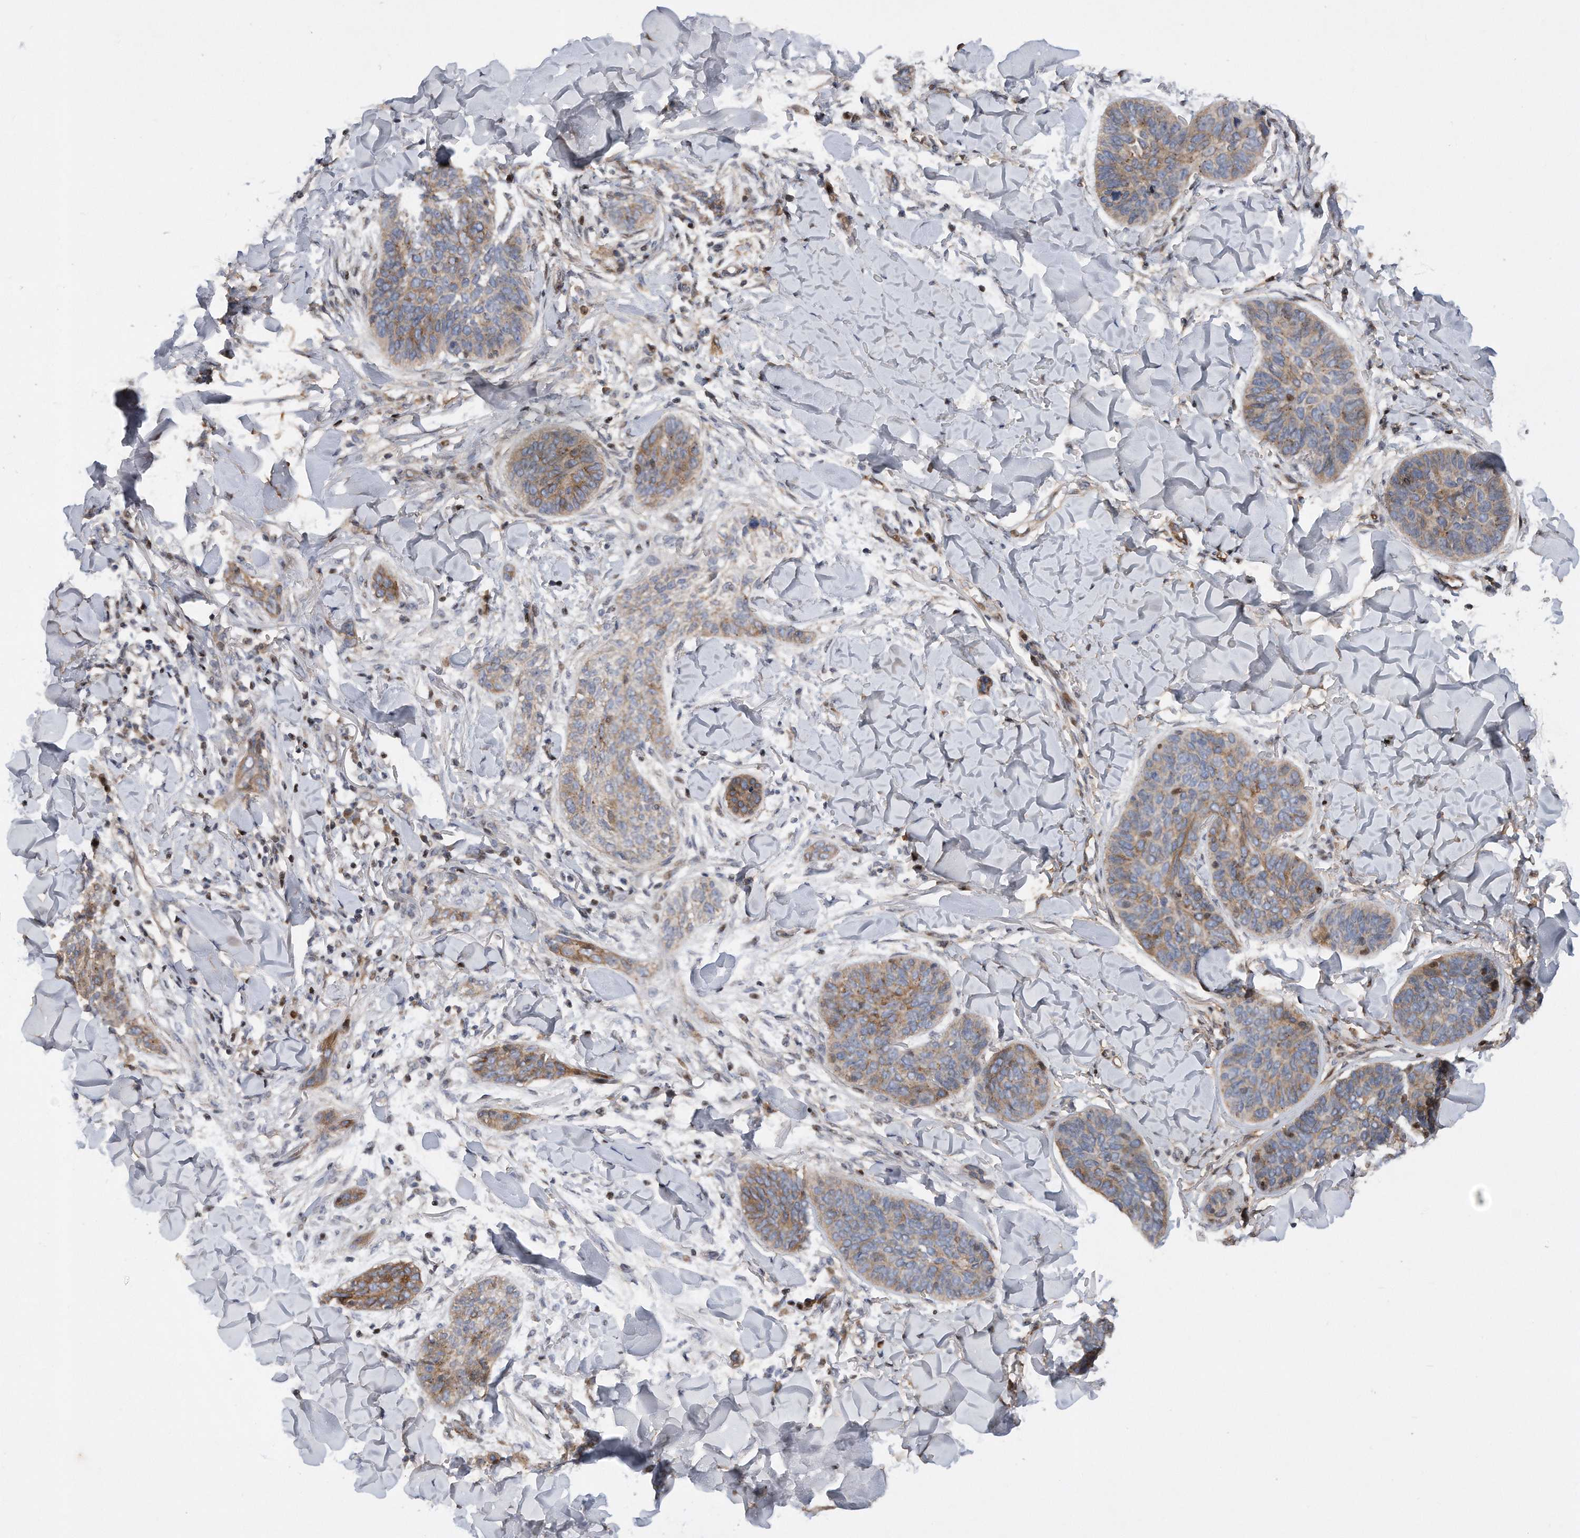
{"staining": {"intensity": "weak", "quantity": "<25%", "location": "cytoplasmic/membranous"}, "tissue": "skin cancer", "cell_type": "Tumor cells", "image_type": "cancer", "snomed": [{"axis": "morphology", "description": "Basal cell carcinoma"}, {"axis": "topography", "description": "Skin"}], "caption": "This is a photomicrograph of IHC staining of skin basal cell carcinoma, which shows no staining in tumor cells.", "gene": "CDH12", "patient": {"sex": "male", "age": 85}}